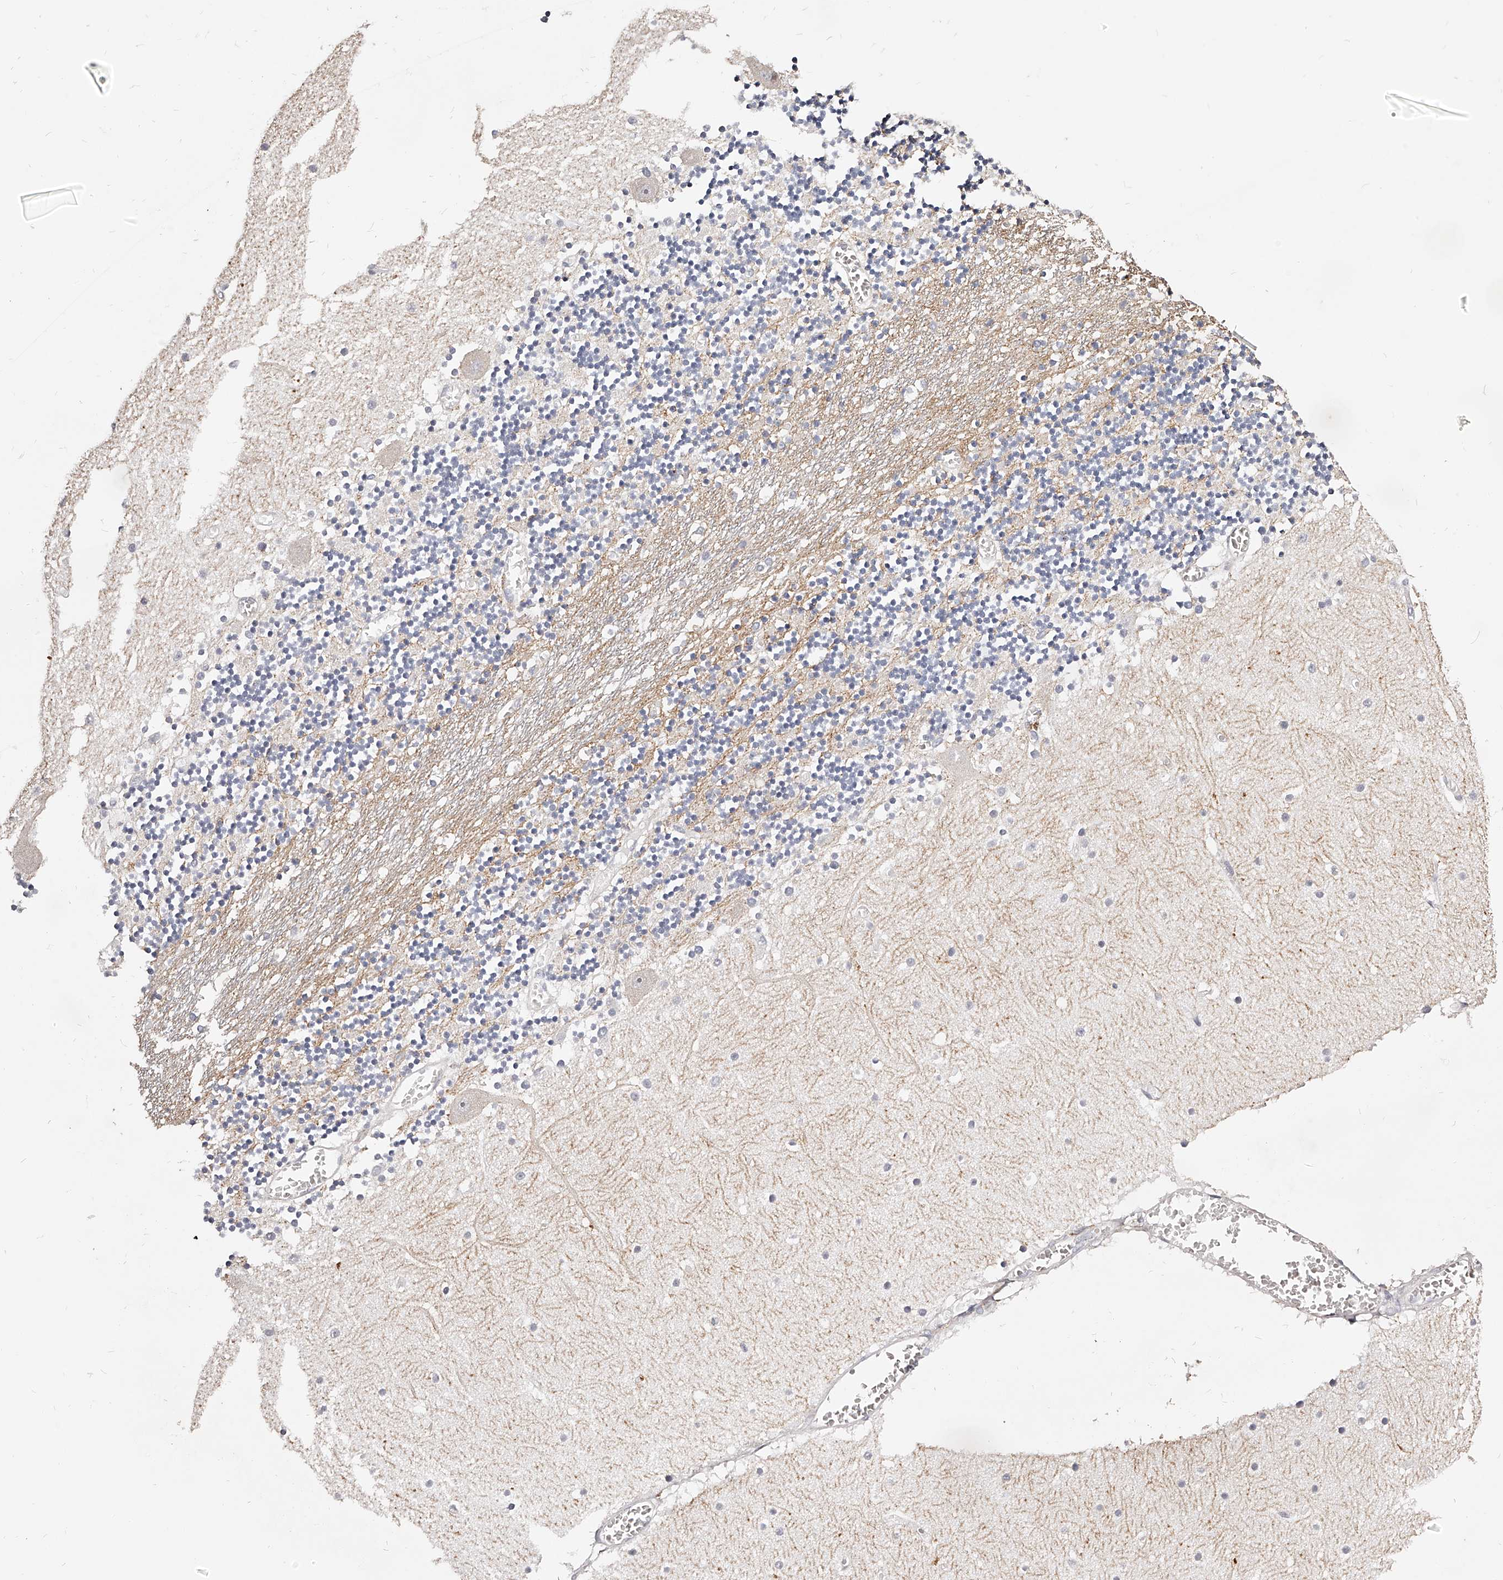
{"staining": {"intensity": "negative", "quantity": "none", "location": "none"}, "tissue": "cerebellum", "cell_type": "Cells in granular layer", "image_type": "normal", "snomed": [{"axis": "morphology", "description": "Normal tissue, NOS"}, {"axis": "topography", "description": "Cerebellum"}], "caption": "Cells in granular layer show no significant protein expression in unremarkable cerebellum. Brightfield microscopy of immunohistochemistry (IHC) stained with DAB (brown) and hematoxylin (blue), captured at high magnification.", "gene": "CD82", "patient": {"sex": "female", "age": 28}}